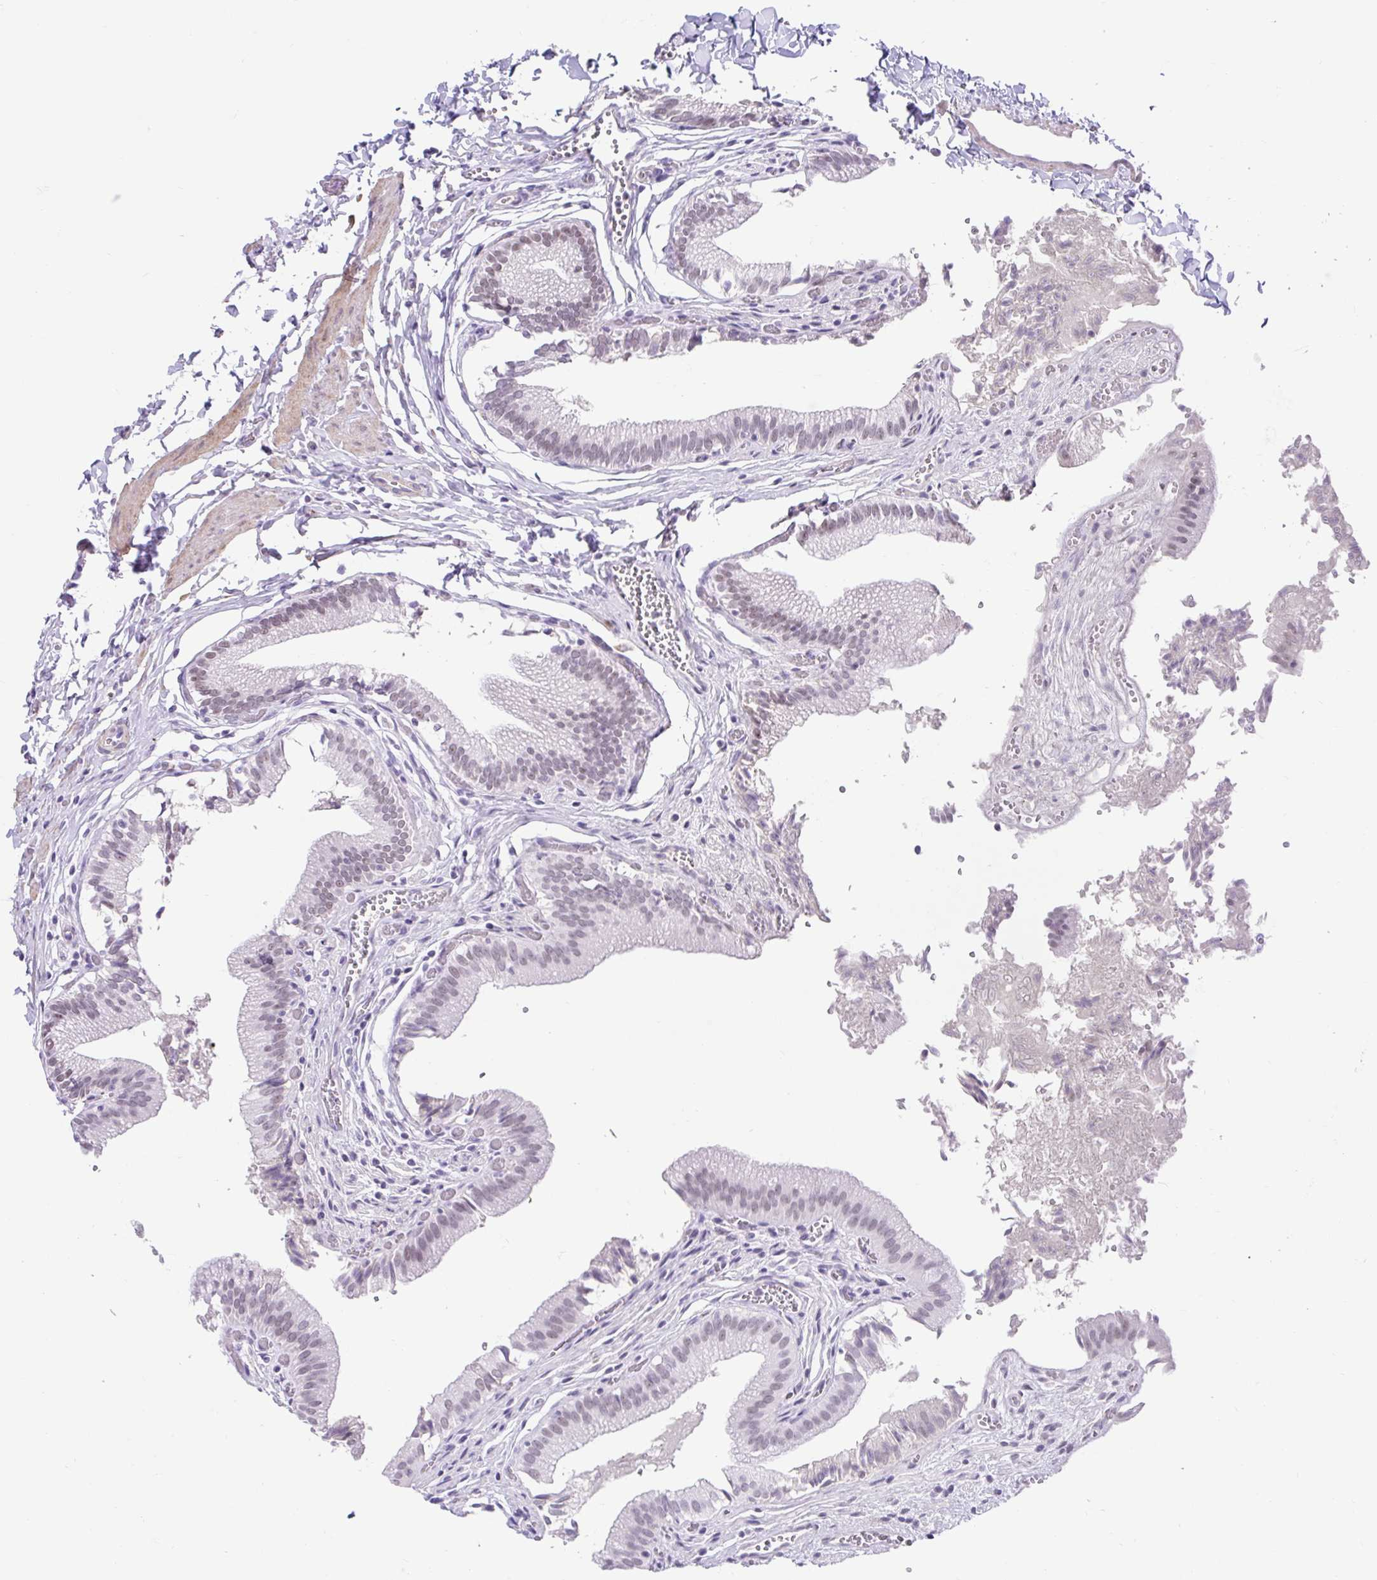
{"staining": {"intensity": "weak", "quantity": "25%-75%", "location": "nuclear"}, "tissue": "gallbladder", "cell_type": "Glandular cells", "image_type": "normal", "snomed": [{"axis": "morphology", "description": "Normal tissue, NOS"}, {"axis": "topography", "description": "Gallbladder"}, {"axis": "topography", "description": "Peripheral nerve tissue"}], "caption": "Gallbladder stained with IHC shows weak nuclear staining in approximately 25%-75% of glandular cells. Nuclei are stained in blue.", "gene": "DCAF17", "patient": {"sex": "male", "age": 17}}